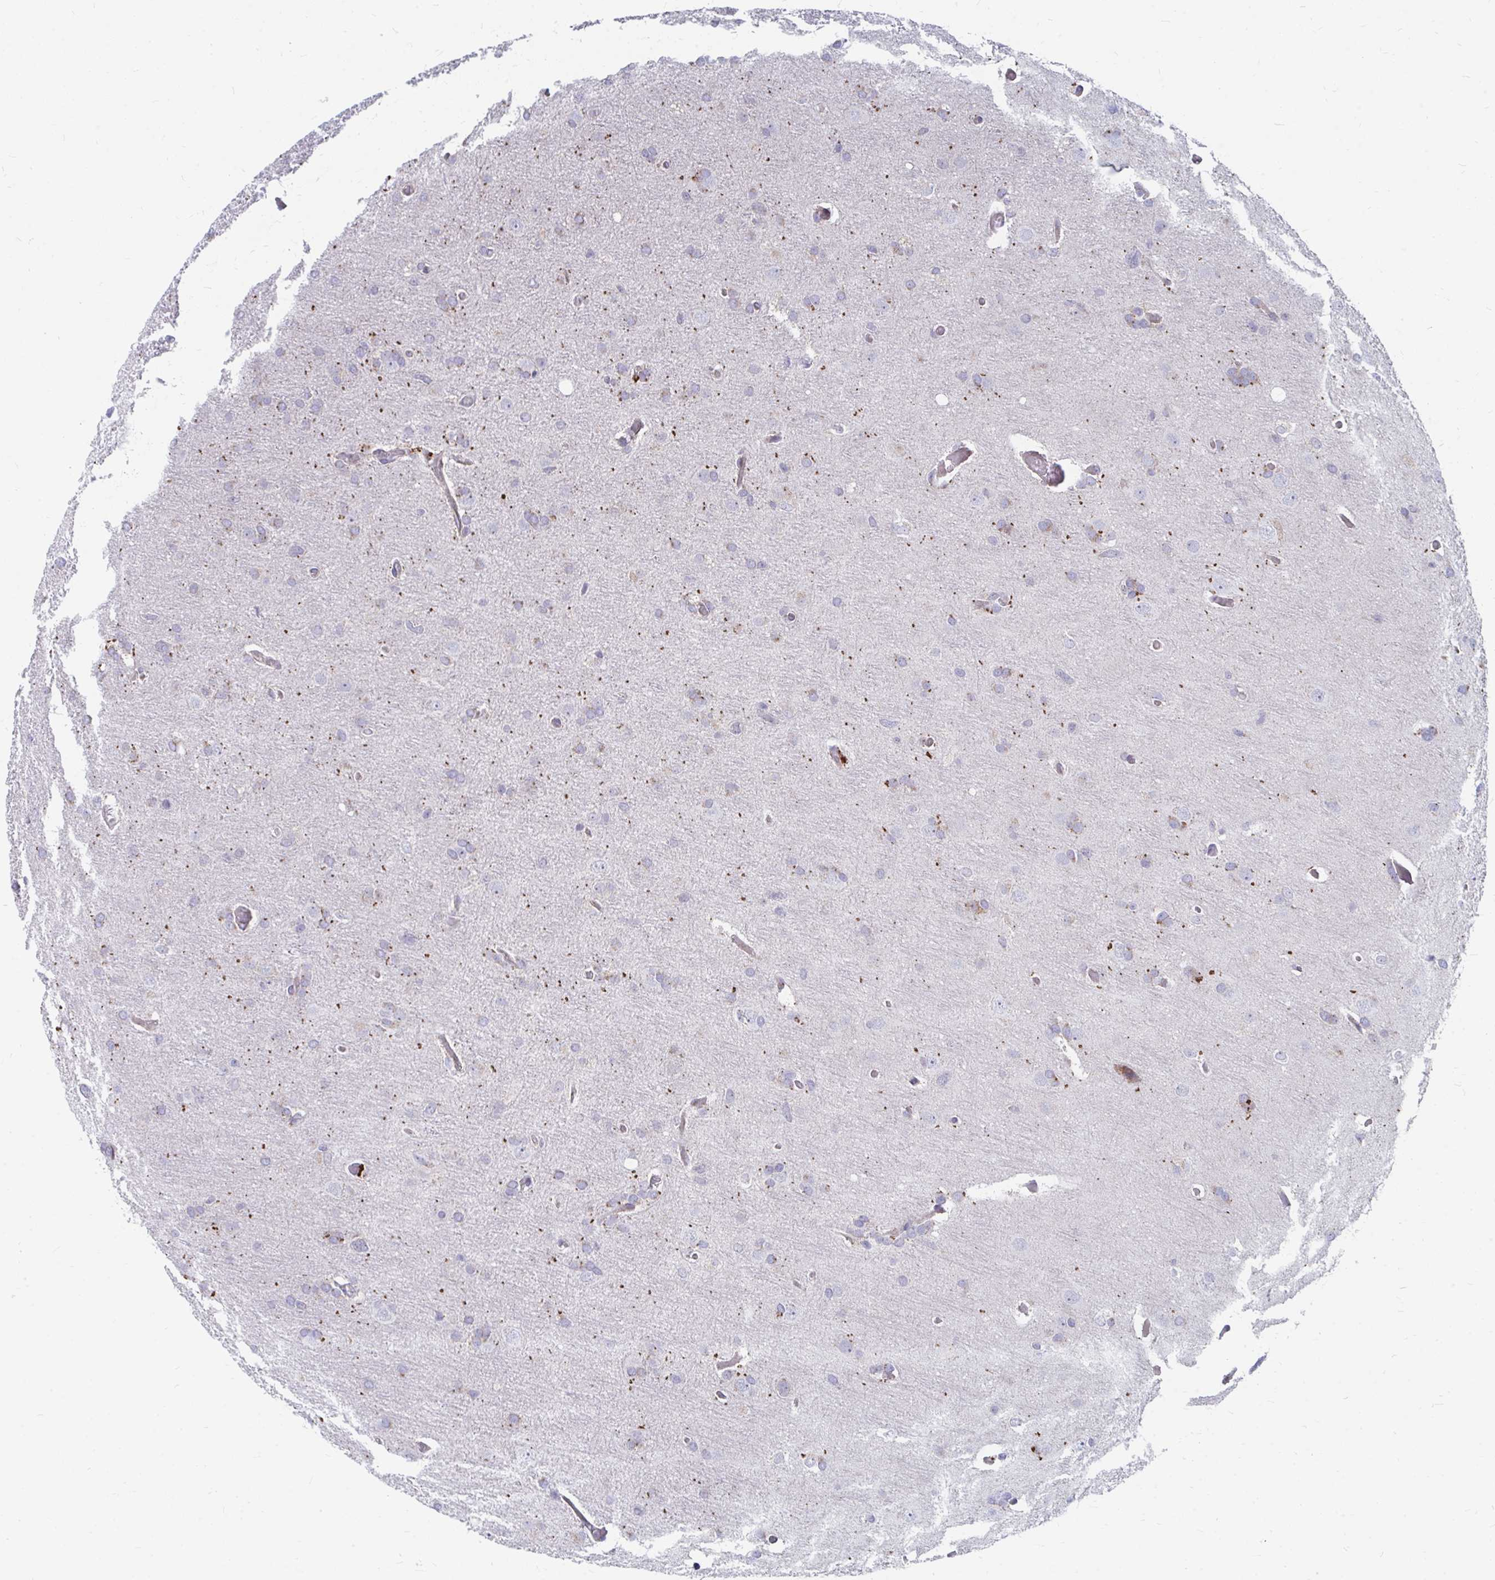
{"staining": {"intensity": "negative", "quantity": "none", "location": "none"}, "tissue": "glioma", "cell_type": "Tumor cells", "image_type": "cancer", "snomed": [{"axis": "morphology", "description": "Glioma, malignant, High grade"}, {"axis": "topography", "description": "Brain"}], "caption": "The micrograph displays no significant positivity in tumor cells of glioma.", "gene": "PABIR3", "patient": {"sex": "male", "age": 53}}